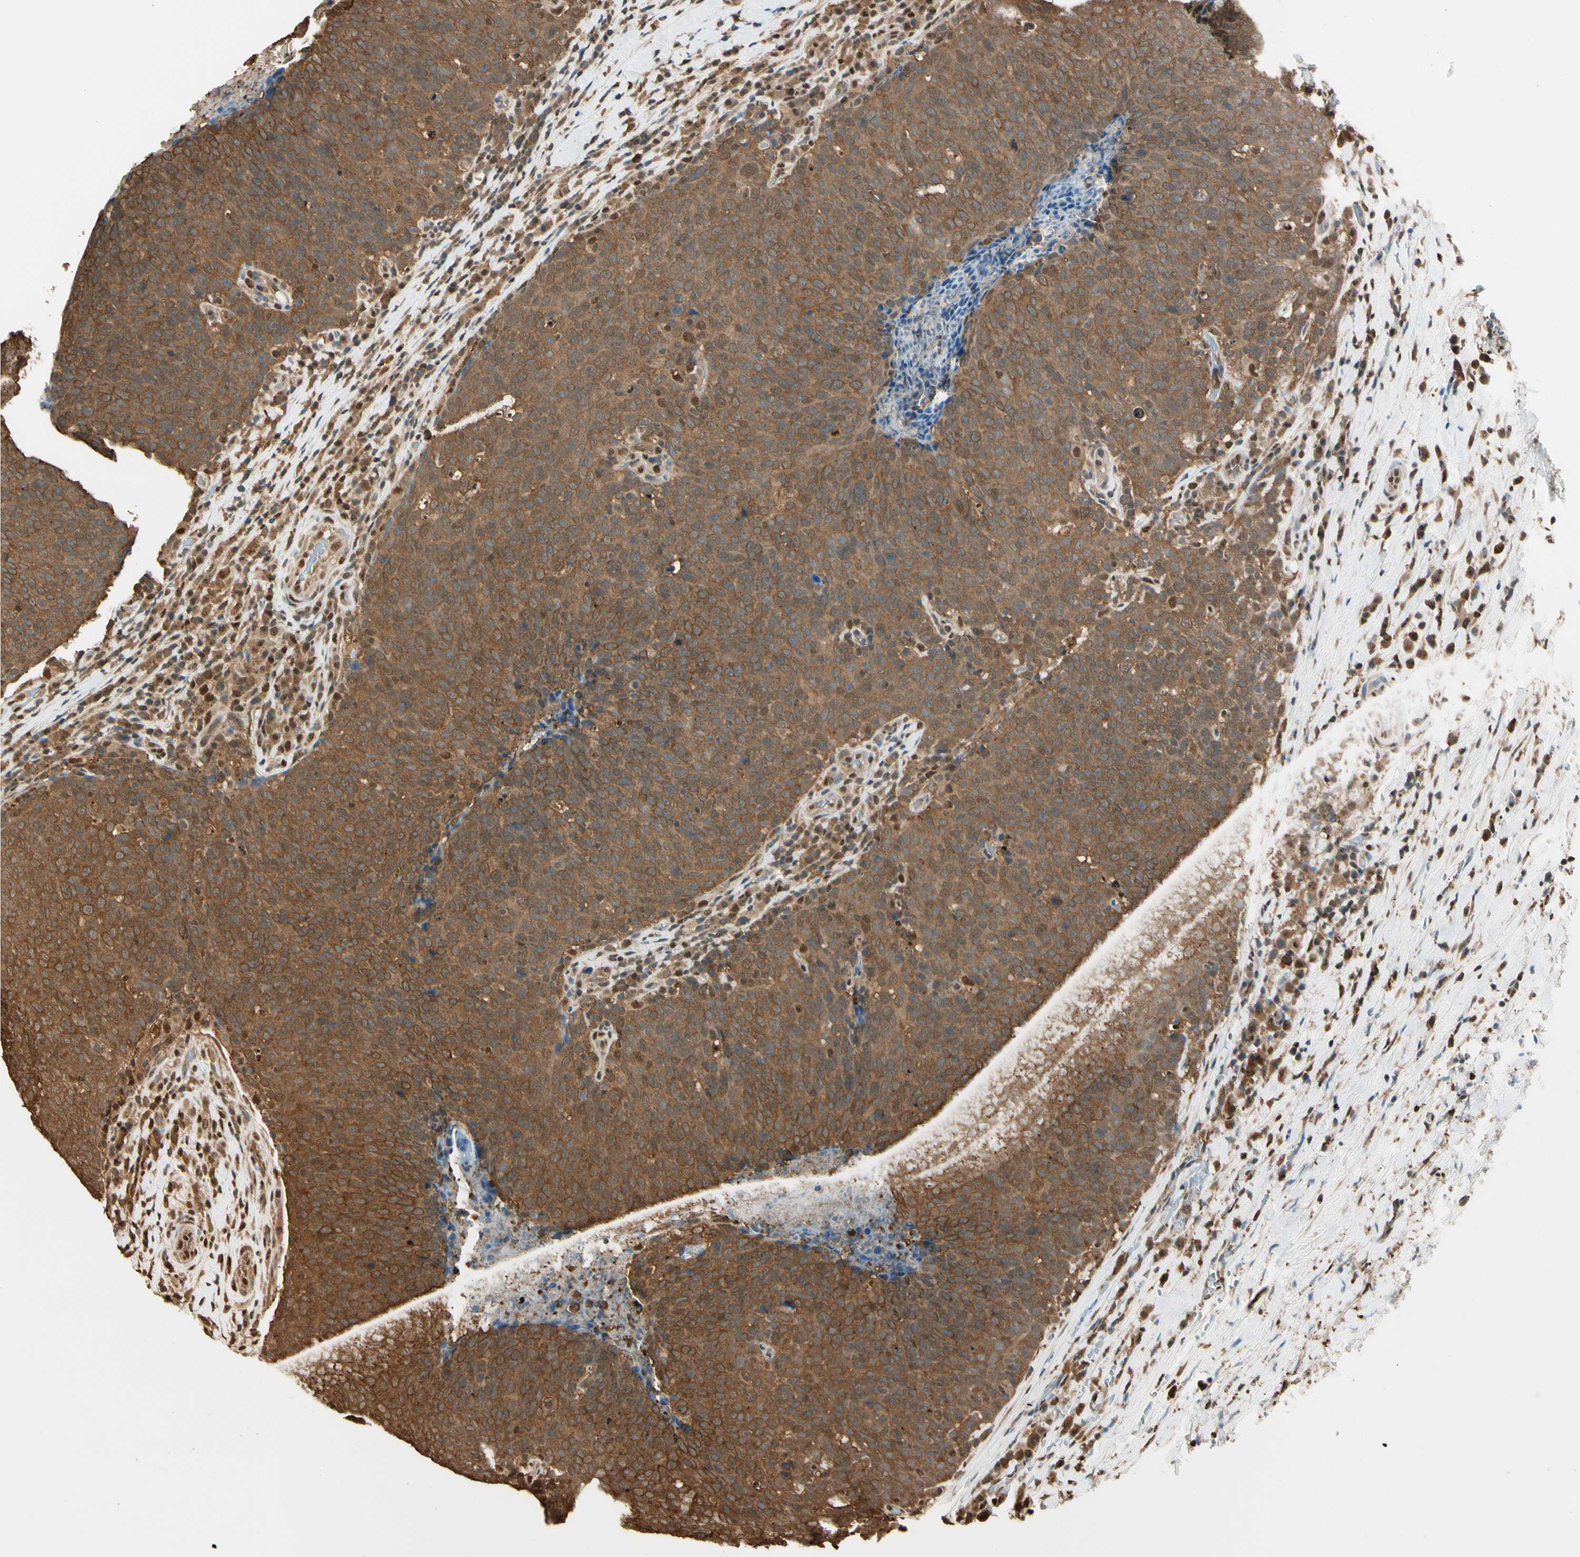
{"staining": {"intensity": "moderate", "quantity": ">75%", "location": "cytoplasmic/membranous"}, "tissue": "head and neck cancer", "cell_type": "Tumor cells", "image_type": "cancer", "snomed": [{"axis": "morphology", "description": "Squamous cell carcinoma, NOS"}, {"axis": "morphology", "description": "Squamous cell carcinoma, metastatic, NOS"}, {"axis": "topography", "description": "Lymph node"}, {"axis": "topography", "description": "Head-Neck"}], "caption": "Head and neck squamous cell carcinoma stained with a protein marker demonstrates moderate staining in tumor cells.", "gene": "PNCK", "patient": {"sex": "male", "age": 62}}